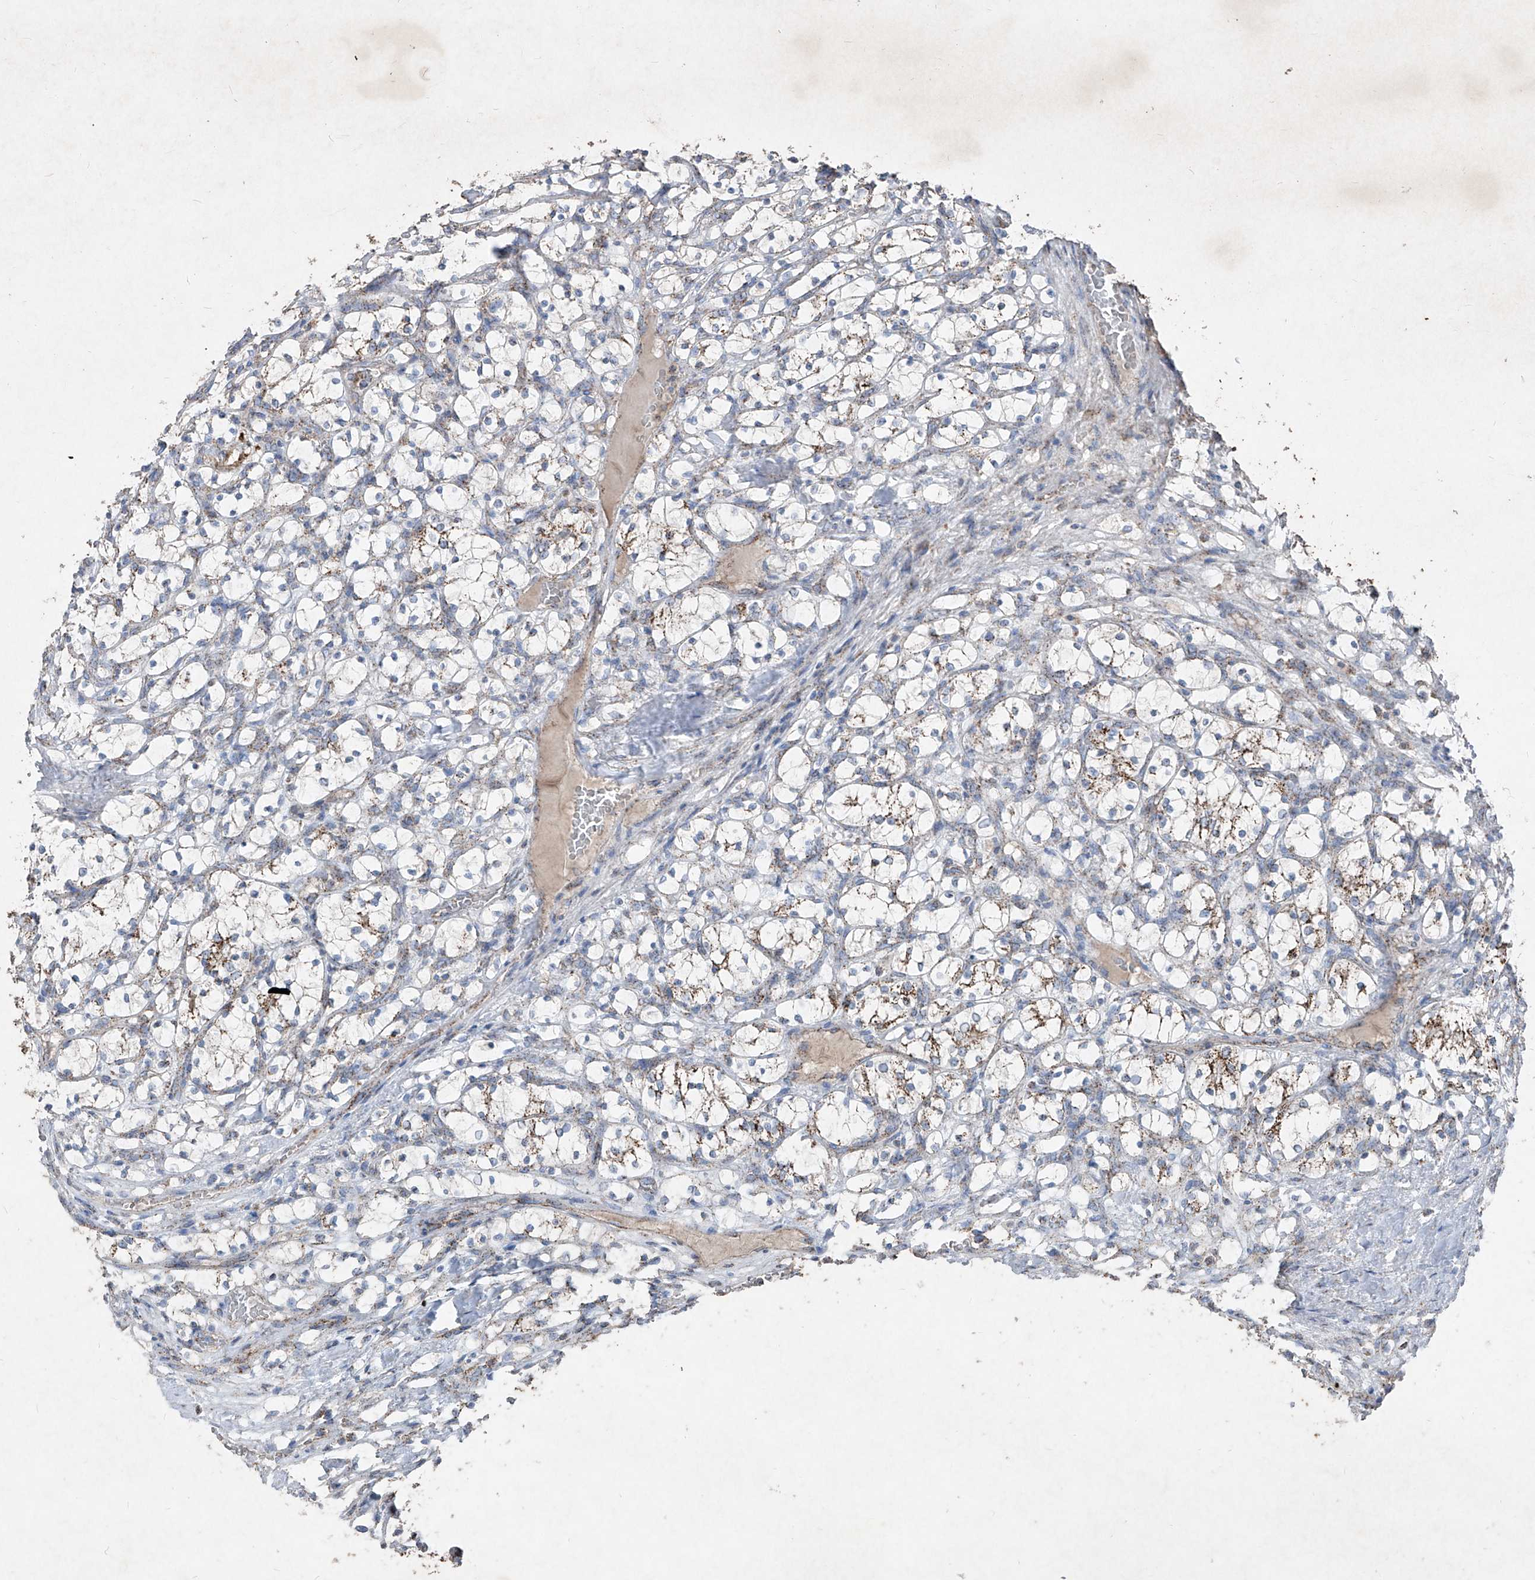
{"staining": {"intensity": "moderate", "quantity": "<25%", "location": "cytoplasmic/membranous"}, "tissue": "renal cancer", "cell_type": "Tumor cells", "image_type": "cancer", "snomed": [{"axis": "morphology", "description": "Adenocarcinoma, NOS"}, {"axis": "topography", "description": "Kidney"}], "caption": "Renal adenocarcinoma tissue demonstrates moderate cytoplasmic/membranous expression in approximately <25% of tumor cells, visualized by immunohistochemistry. (Stains: DAB (3,3'-diaminobenzidine) in brown, nuclei in blue, Microscopy: brightfield microscopy at high magnification).", "gene": "ABCD3", "patient": {"sex": "female", "age": 69}}